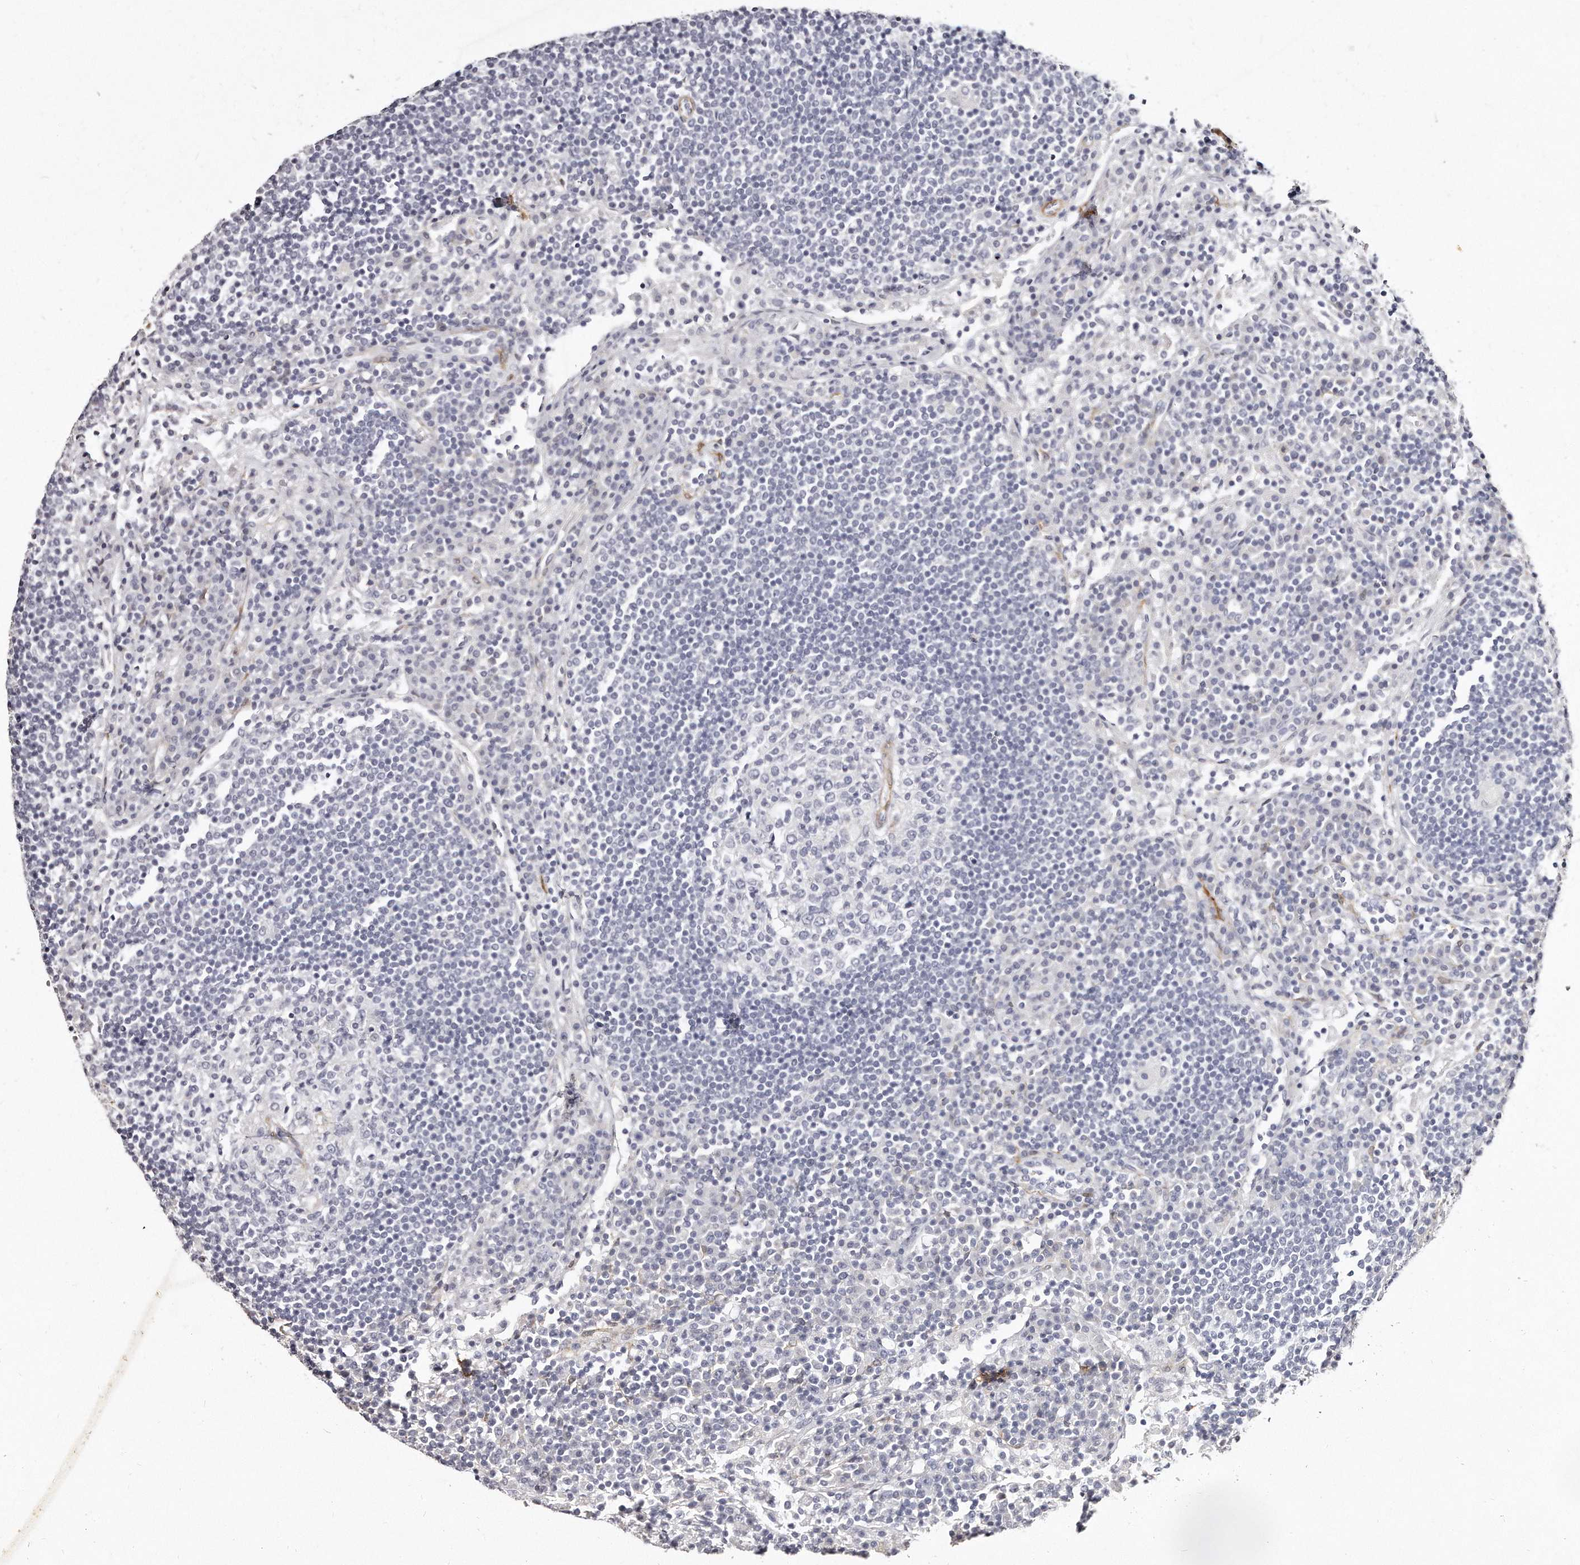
{"staining": {"intensity": "negative", "quantity": "none", "location": "none"}, "tissue": "lymph node", "cell_type": "Germinal center cells", "image_type": "normal", "snomed": [{"axis": "morphology", "description": "Normal tissue, NOS"}, {"axis": "topography", "description": "Lymph node"}], "caption": "An immunohistochemistry (IHC) image of benign lymph node is shown. There is no staining in germinal center cells of lymph node. (DAB (3,3'-diaminobenzidine) IHC with hematoxylin counter stain).", "gene": "LMOD1", "patient": {"sex": "female", "age": 53}}